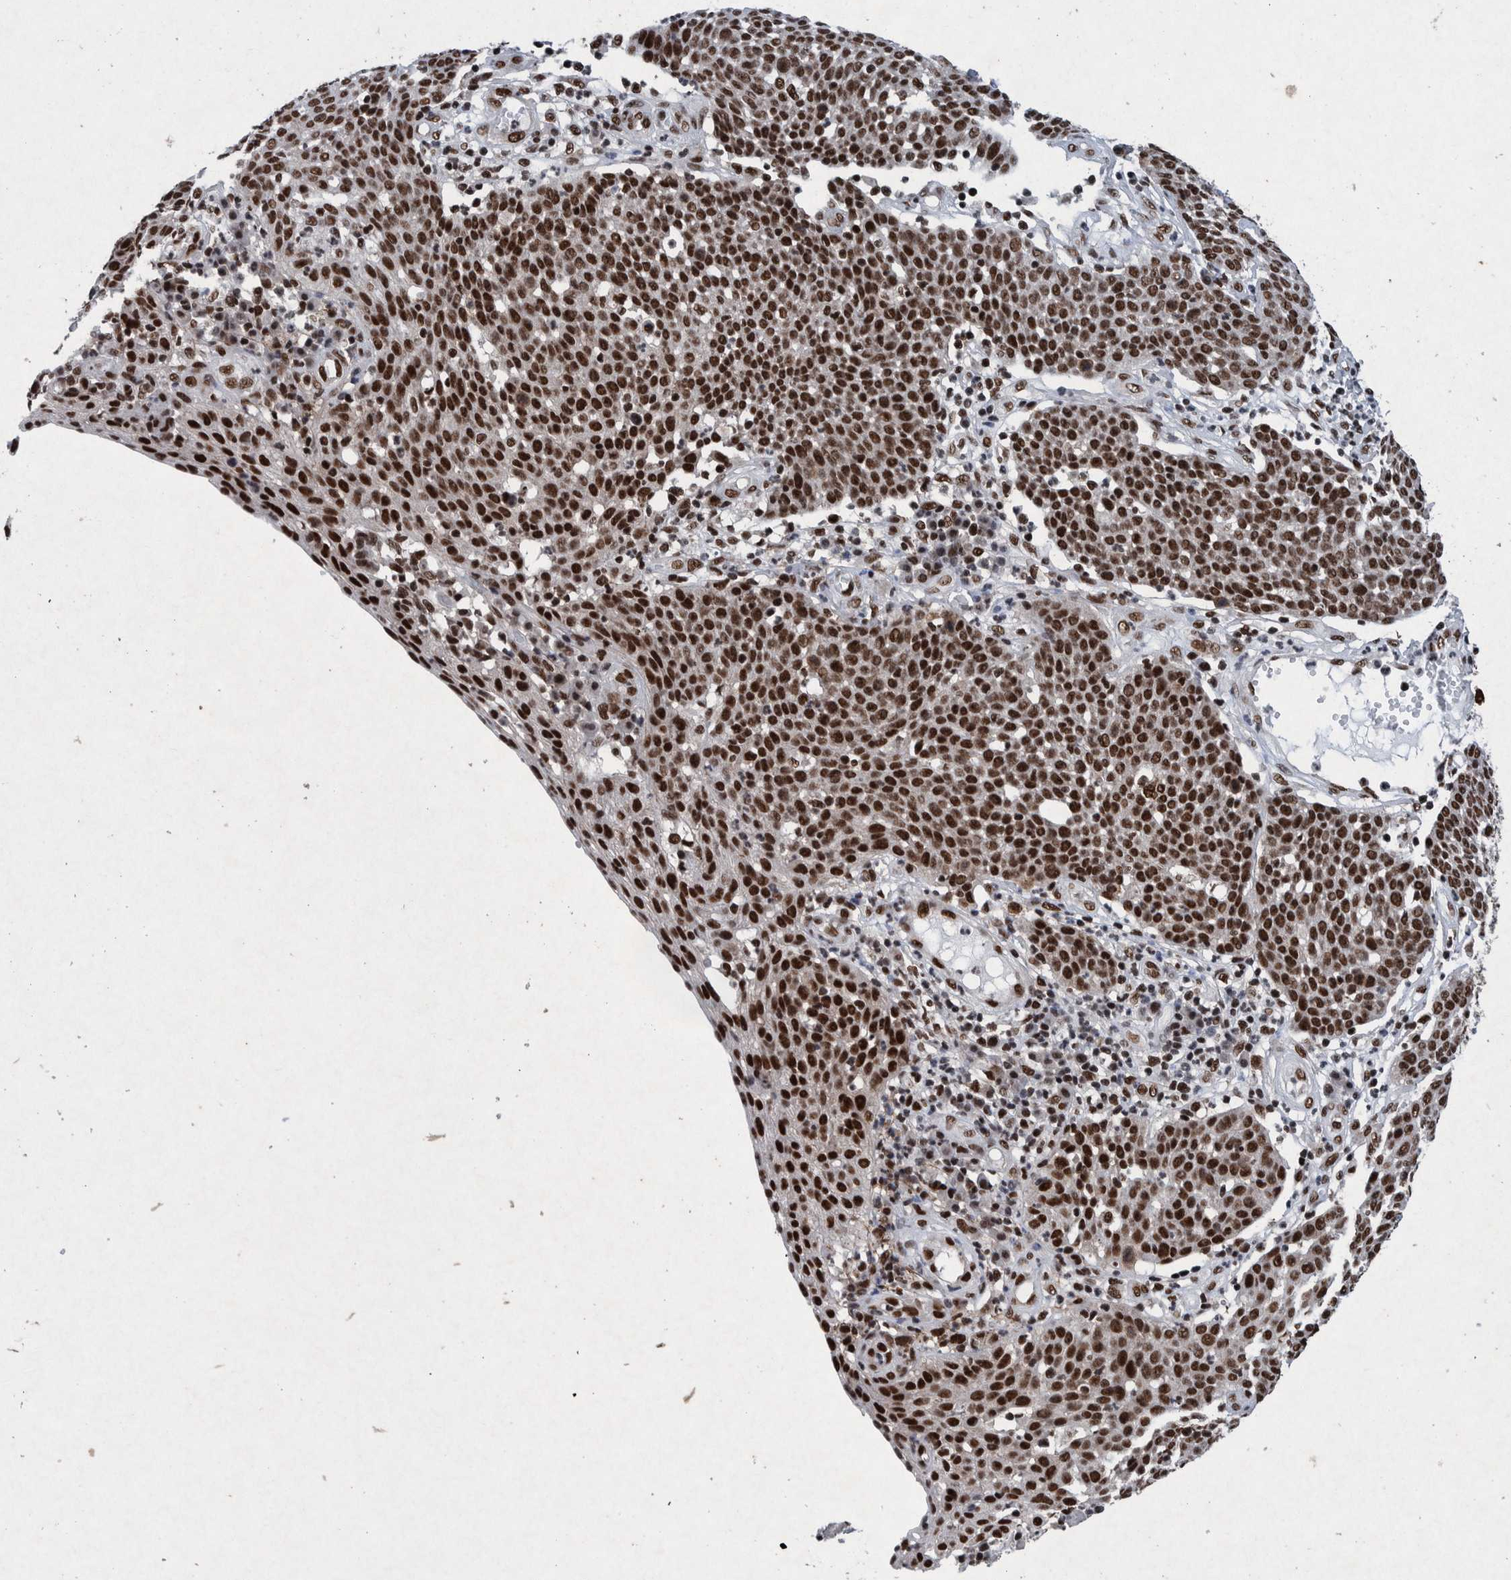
{"staining": {"intensity": "strong", "quantity": ">75%", "location": "nuclear"}, "tissue": "cervical cancer", "cell_type": "Tumor cells", "image_type": "cancer", "snomed": [{"axis": "morphology", "description": "Squamous cell carcinoma, NOS"}, {"axis": "topography", "description": "Cervix"}], "caption": "A brown stain shows strong nuclear expression of a protein in human cervical cancer tumor cells.", "gene": "TAF10", "patient": {"sex": "female", "age": 34}}